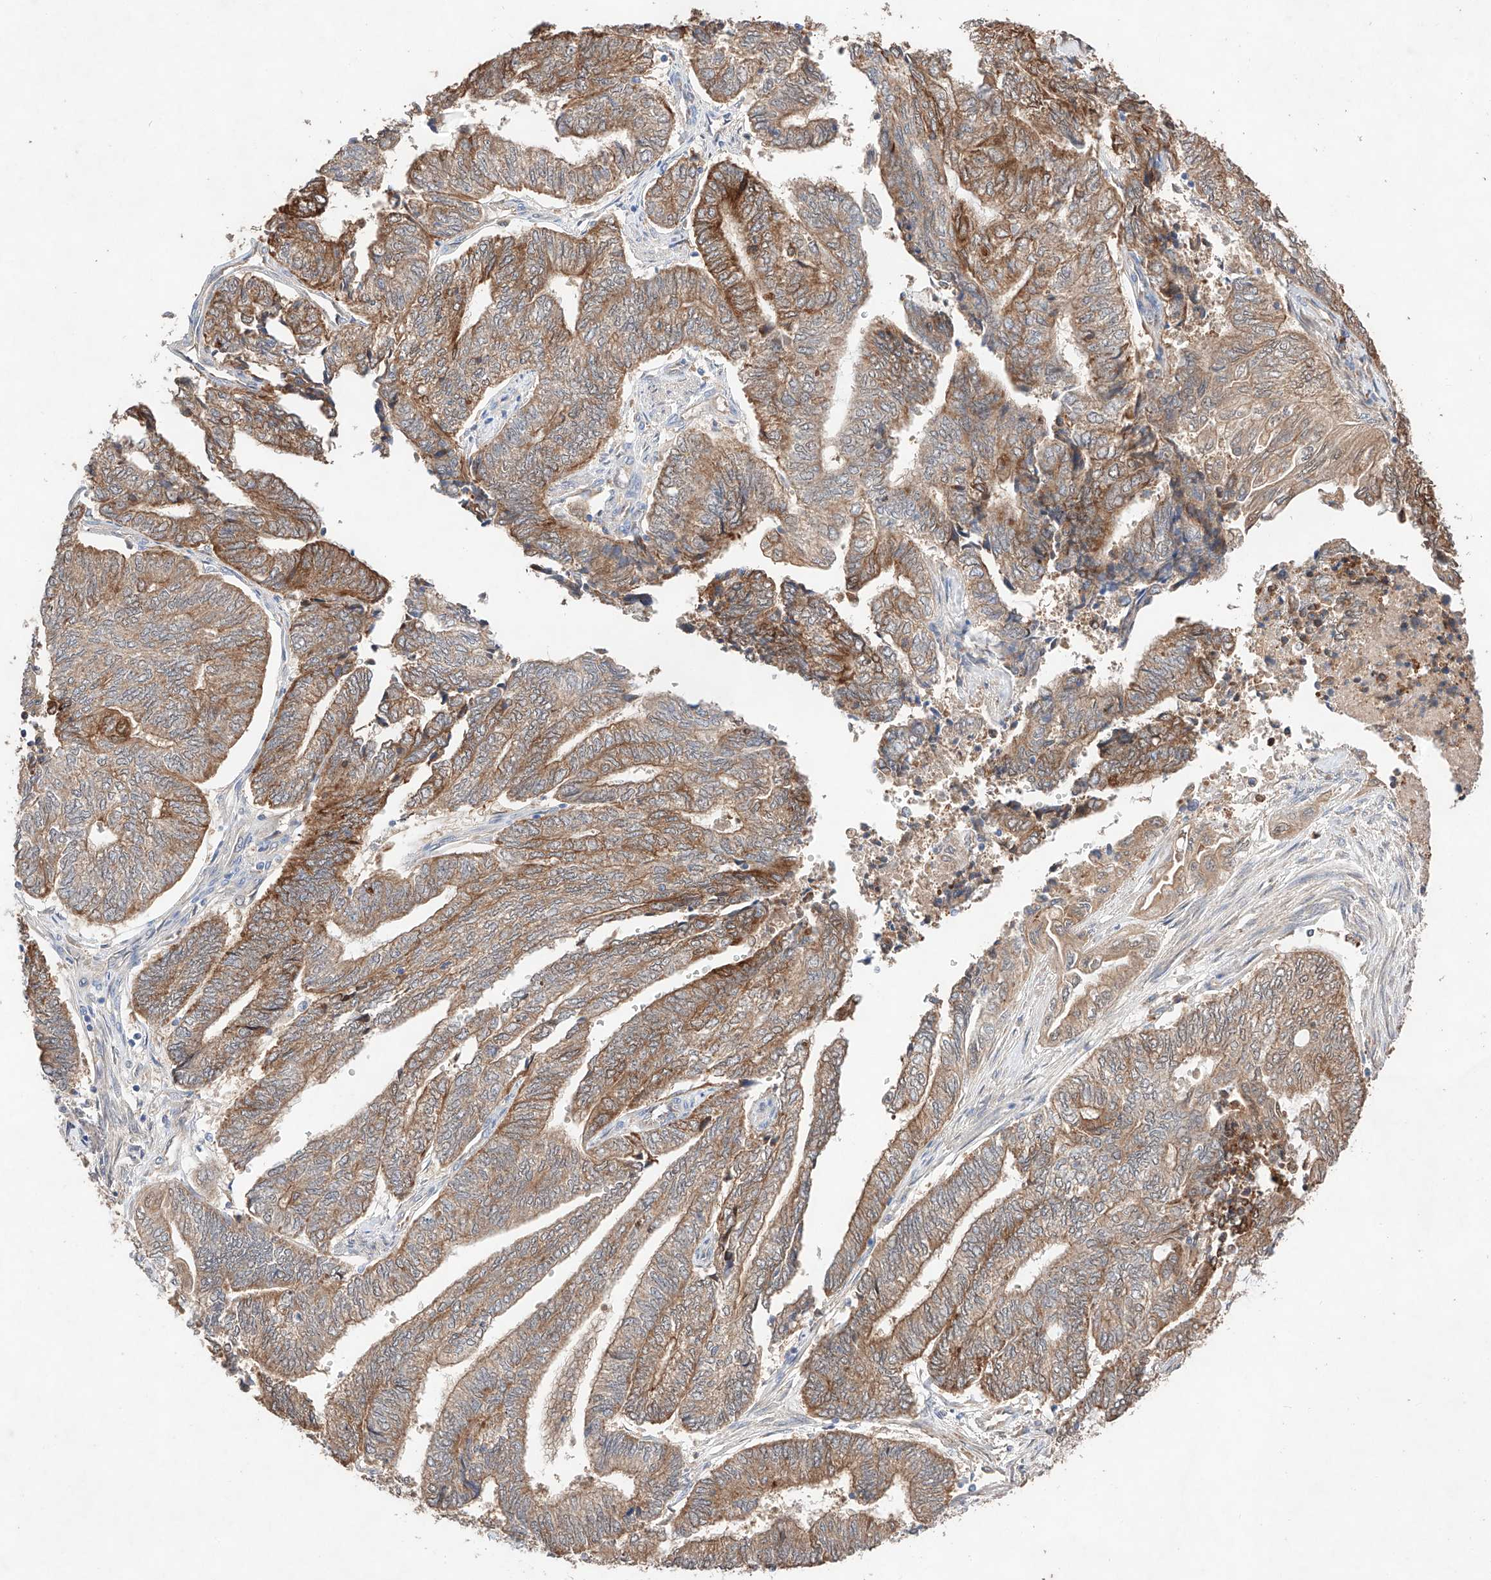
{"staining": {"intensity": "moderate", "quantity": ">75%", "location": "cytoplasmic/membranous"}, "tissue": "endometrial cancer", "cell_type": "Tumor cells", "image_type": "cancer", "snomed": [{"axis": "morphology", "description": "Adenocarcinoma, NOS"}, {"axis": "topography", "description": "Uterus"}, {"axis": "topography", "description": "Endometrium"}], "caption": "Approximately >75% of tumor cells in endometrial cancer (adenocarcinoma) demonstrate moderate cytoplasmic/membranous protein expression as visualized by brown immunohistochemical staining.", "gene": "C6orf62", "patient": {"sex": "female", "age": 70}}